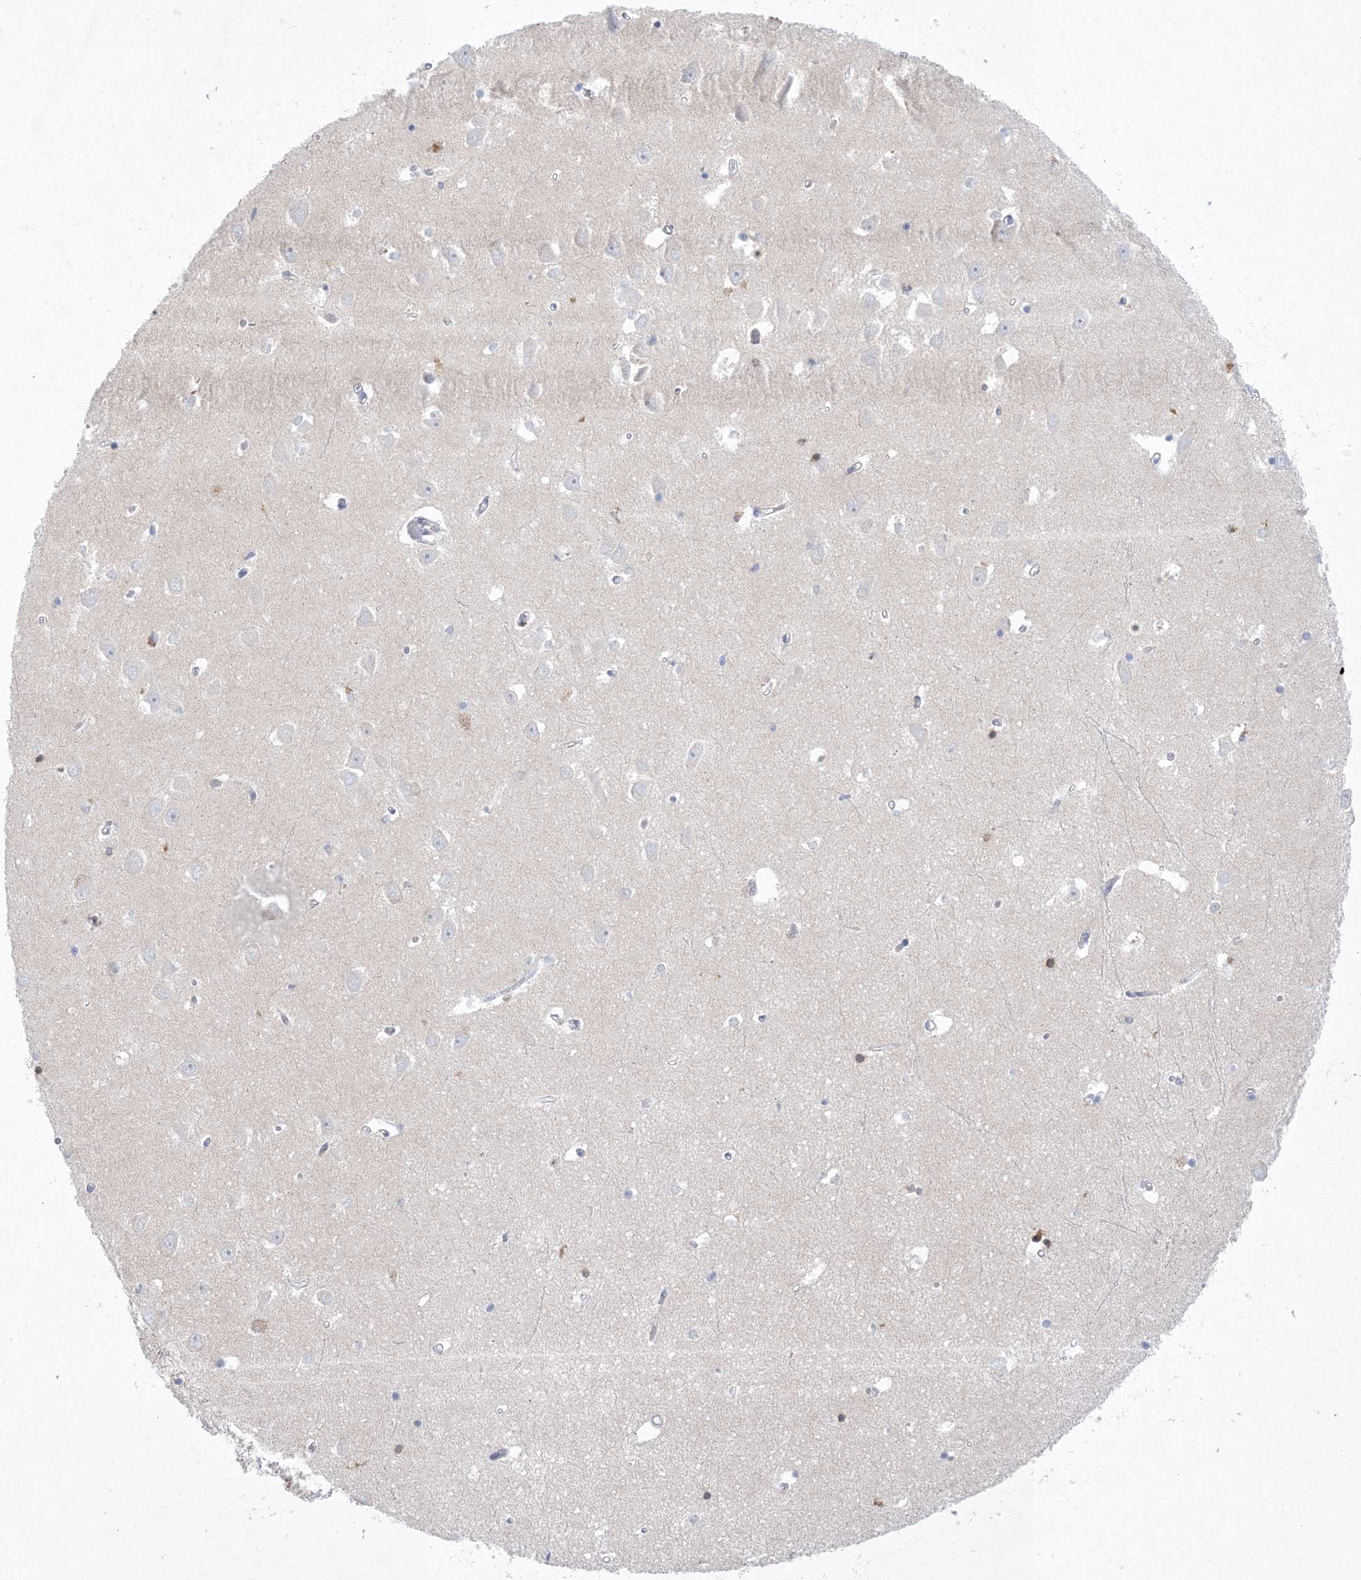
{"staining": {"intensity": "moderate", "quantity": "<25%", "location": "cytoplasmic/membranous"}, "tissue": "hippocampus", "cell_type": "Glial cells", "image_type": "normal", "snomed": [{"axis": "morphology", "description": "Normal tissue, NOS"}, {"axis": "topography", "description": "Hippocampus"}], "caption": "High-magnification brightfield microscopy of normal hippocampus stained with DAB (brown) and counterstained with hematoxylin (blue). glial cells exhibit moderate cytoplasmic/membranous staining is appreciated in approximately<25% of cells.", "gene": "GABRG1", "patient": {"sex": "male", "age": 70}}